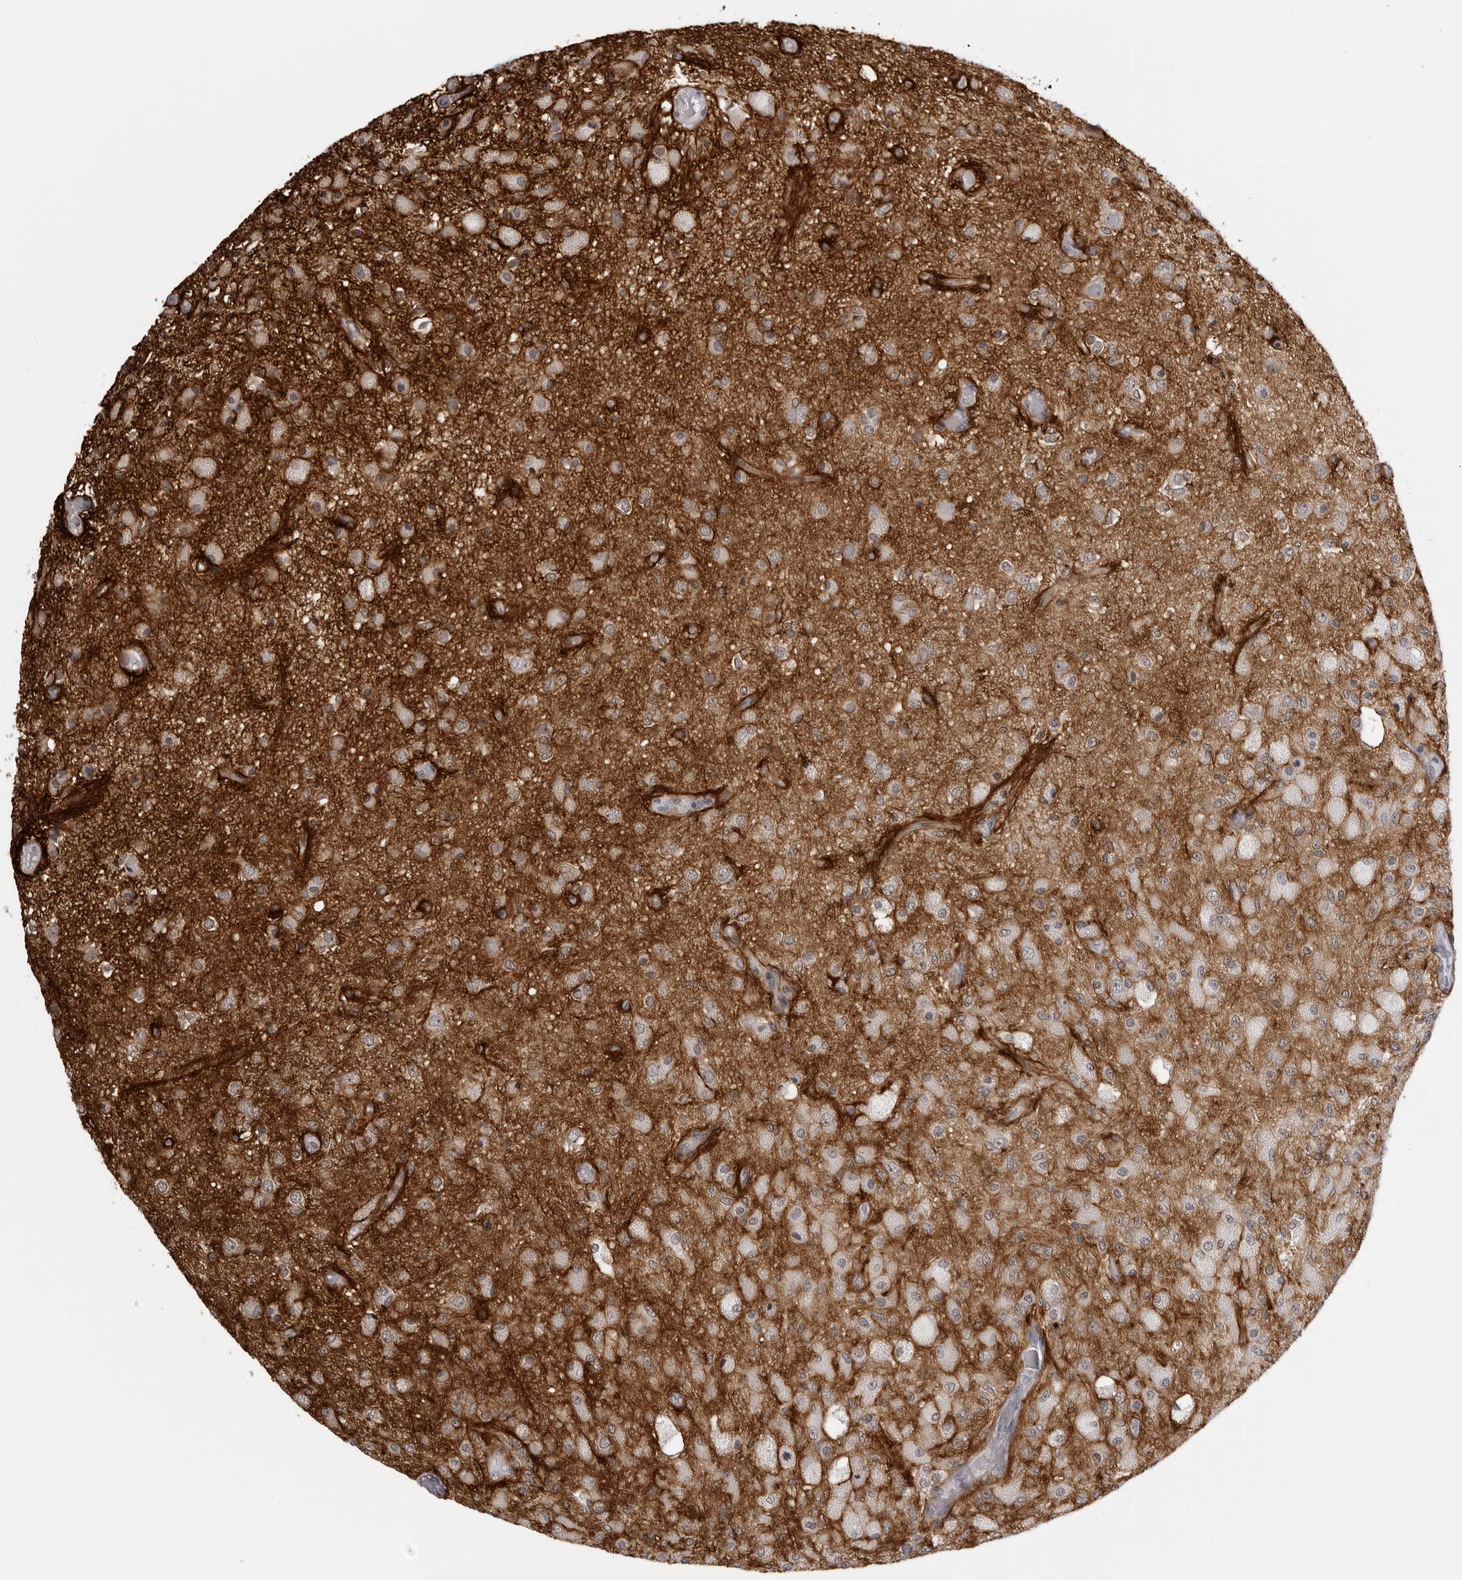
{"staining": {"intensity": "weak", "quantity": "<25%", "location": "cytoplasmic/membranous,nuclear"}, "tissue": "glioma", "cell_type": "Tumor cells", "image_type": "cancer", "snomed": [{"axis": "morphology", "description": "Normal tissue, NOS"}, {"axis": "morphology", "description": "Glioma, malignant, High grade"}, {"axis": "topography", "description": "Cerebral cortex"}], "caption": "Immunohistochemical staining of human glioma exhibits no significant positivity in tumor cells. (DAB (3,3'-diaminobenzidine) immunohistochemistry, high magnification).", "gene": "PRUNE1", "patient": {"sex": "male", "age": 77}}